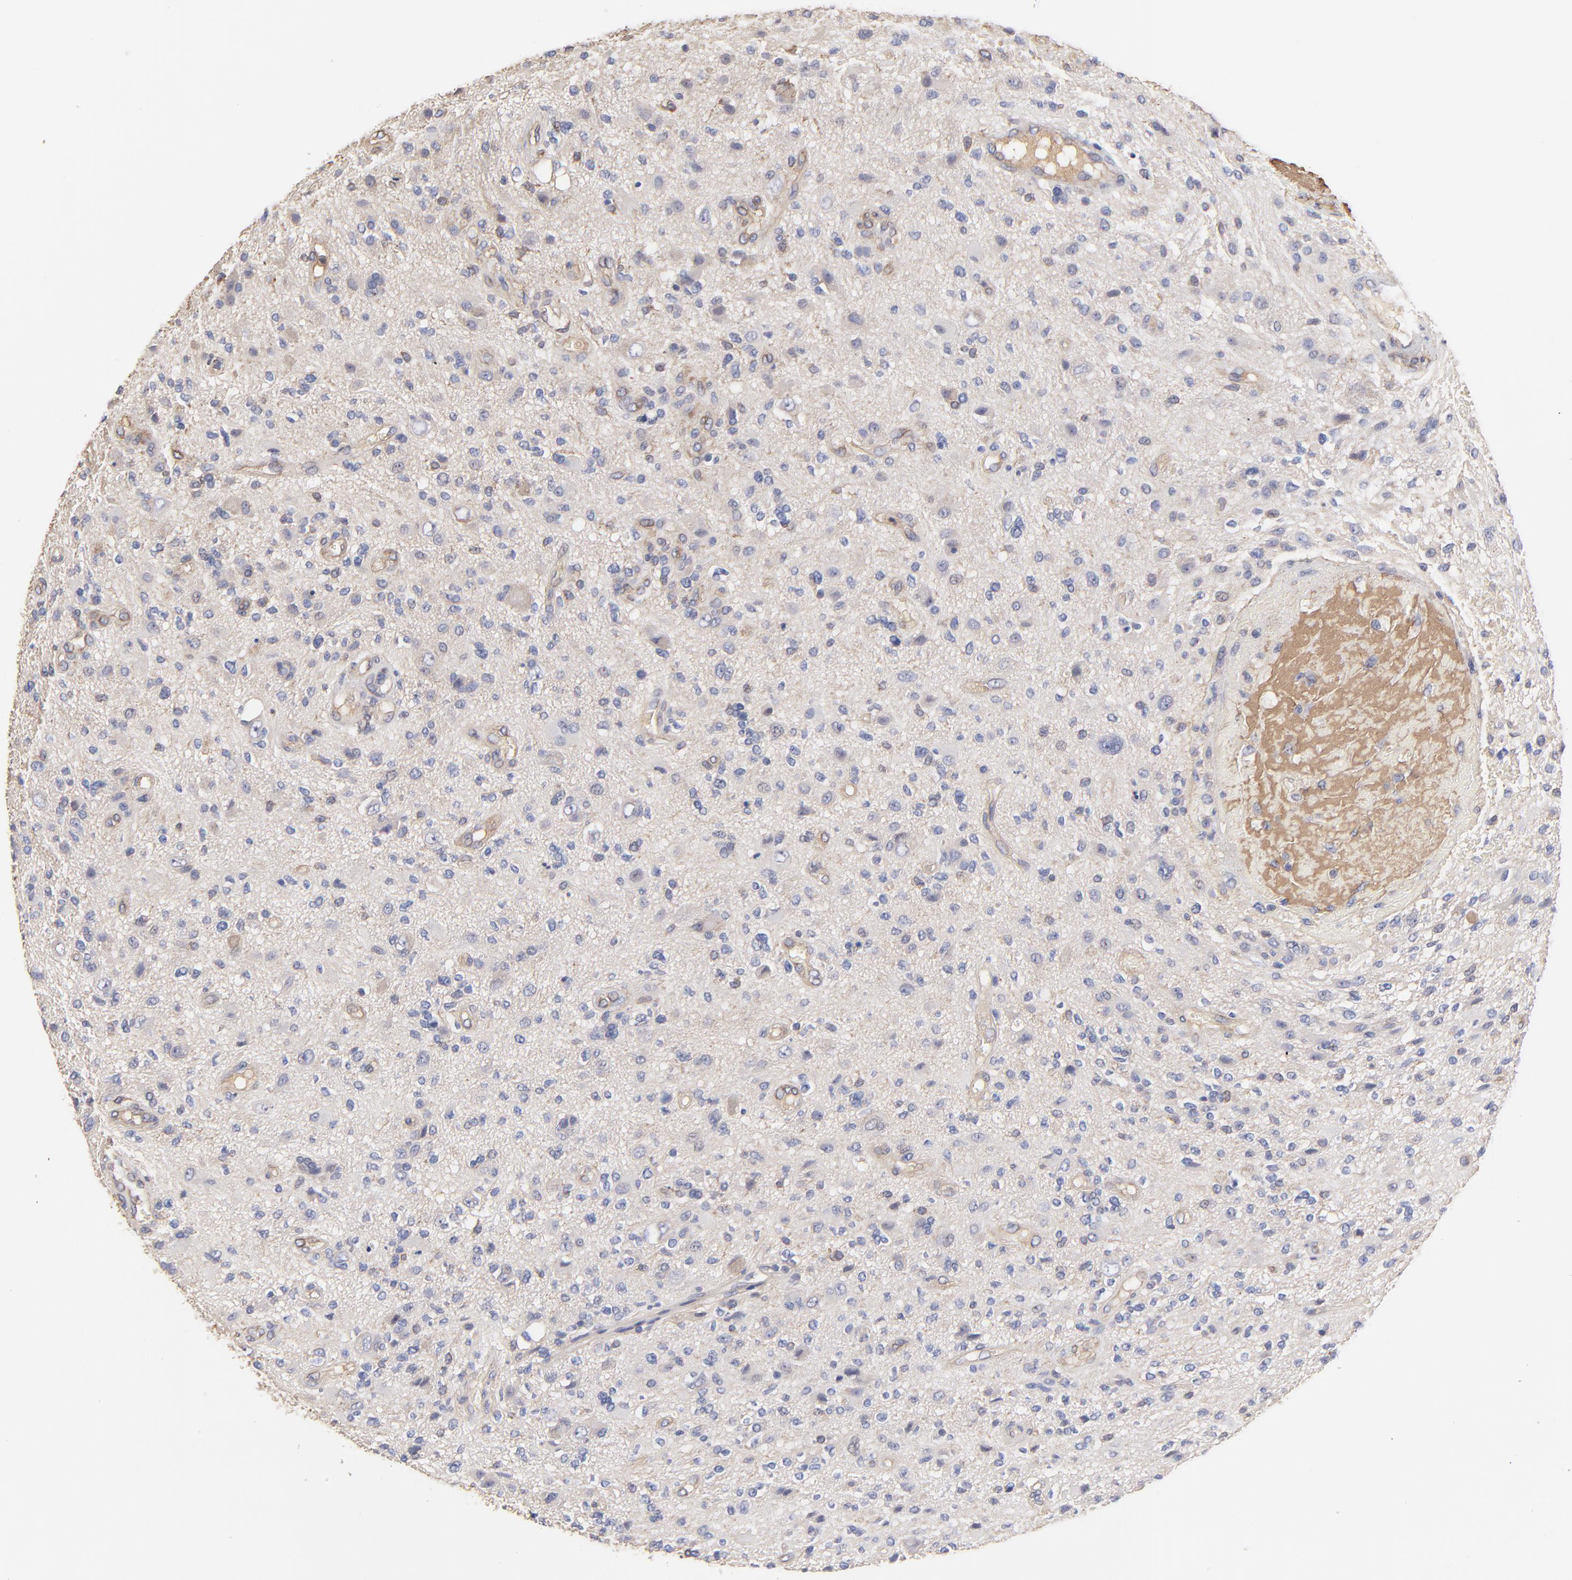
{"staining": {"intensity": "weak", "quantity": "<25%", "location": "cytoplasmic/membranous,nuclear"}, "tissue": "glioma", "cell_type": "Tumor cells", "image_type": "cancer", "snomed": [{"axis": "morphology", "description": "Normal tissue, NOS"}, {"axis": "morphology", "description": "Glioma, malignant, High grade"}, {"axis": "topography", "description": "Cerebral cortex"}], "caption": "The IHC image has no significant positivity in tumor cells of glioma tissue.", "gene": "LRCH2", "patient": {"sex": "male", "age": 75}}